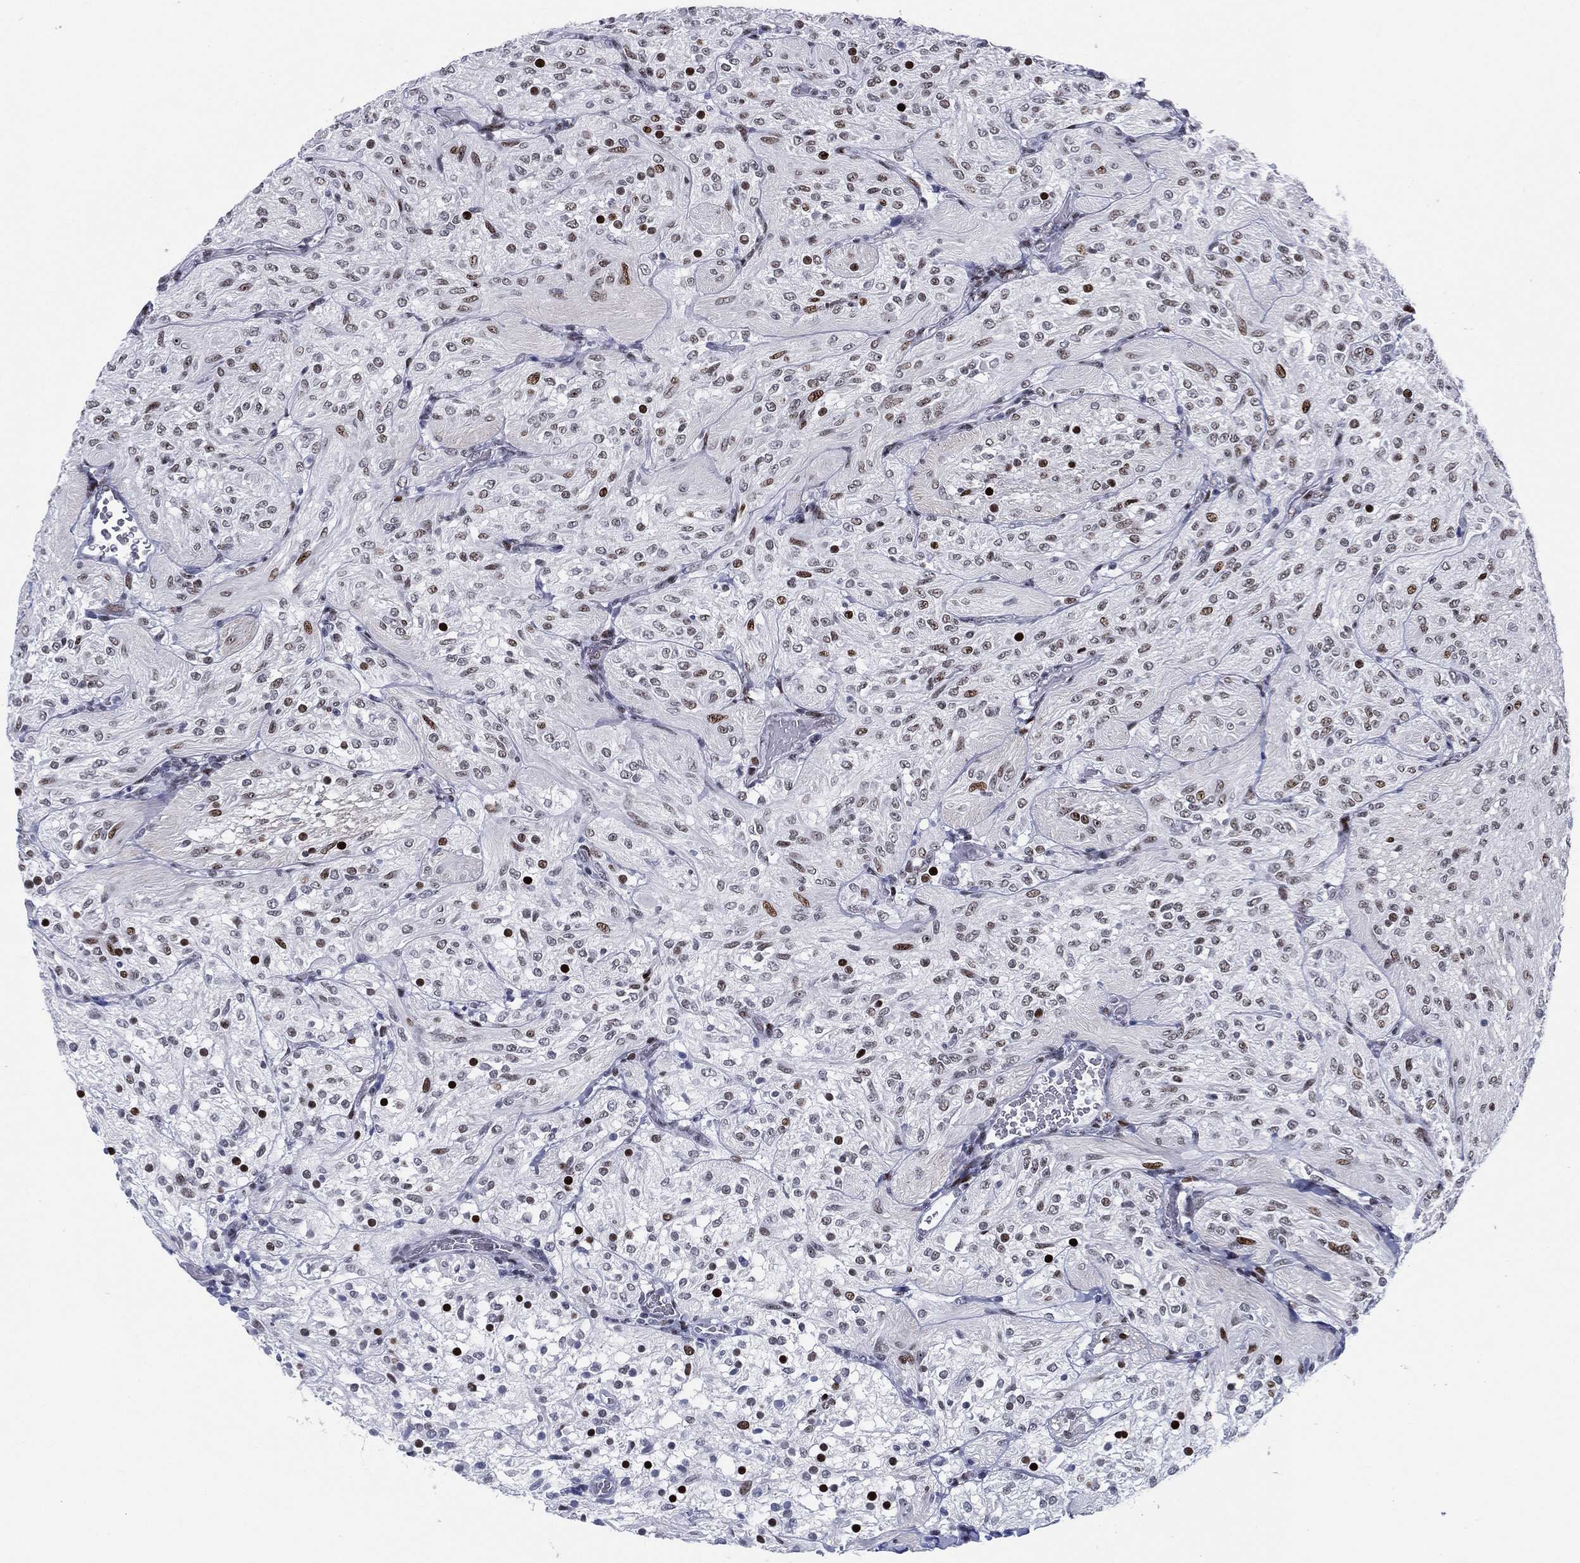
{"staining": {"intensity": "strong", "quantity": "<25%", "location": "nuclear"}, "tissue": "glioma", "cell_type": "Tumor cells", "image_type": "cancer", "snomed": [{"axis": "morphology", "description": "Glioma, malignant, Low grade"}, {"axis": "topography", "description": "Brain"}], "caption": "There is medium levels of strong nuclear positivity in tumor cells of malignant low-grade glioma, as demonstrated by immunohistochemical staining (brown color).", "gene": "CYB561D2", "patient": {"sex": "male", "age": 3}}